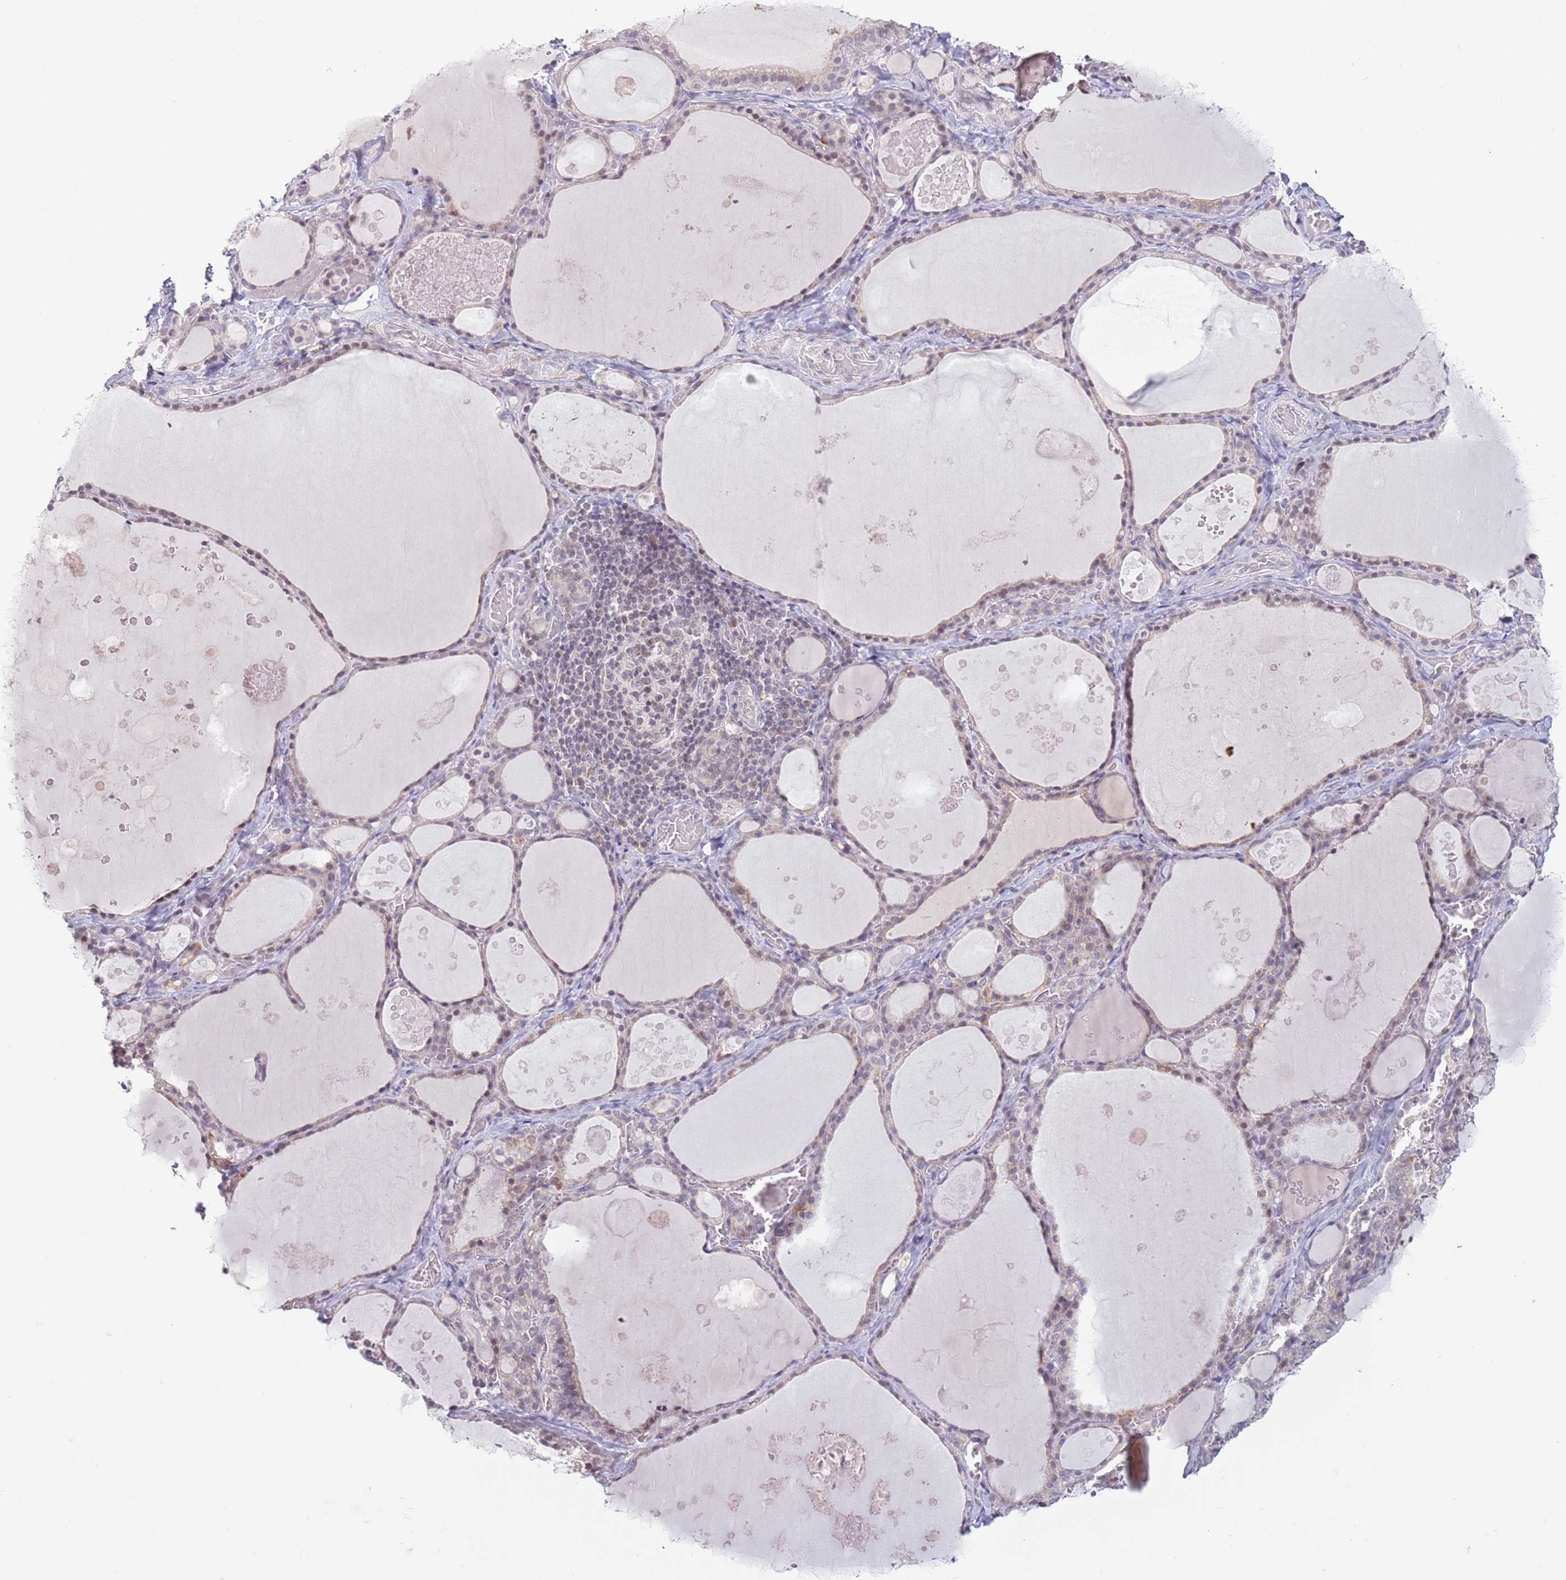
{"staining": {"intensity": "weak", "quantity": "25%-75%", "location": "cytoplasmic/membranous,nuclear"}, "tissue": "thyroid gland", "cell_type": "Glandular cells", "image_type": "normal", "snomed": [{"axis": "morphology", "description": "Normal tissue, NOS"}, {"axis": "topography", "description": "Thyroid gland"}], "caption": "Protein expression analysis of normal thyroid gland exhibits weak cytoplasmic/membranous,nuclear staining in about 25%-75% of glandular cells. (DAB (3,3'-diaminobenzidine) IHC, brown staining for protein, blue staining for nuclei).", "gene": "MRPL34", "patient": {"sex": "male", "age": 56}}